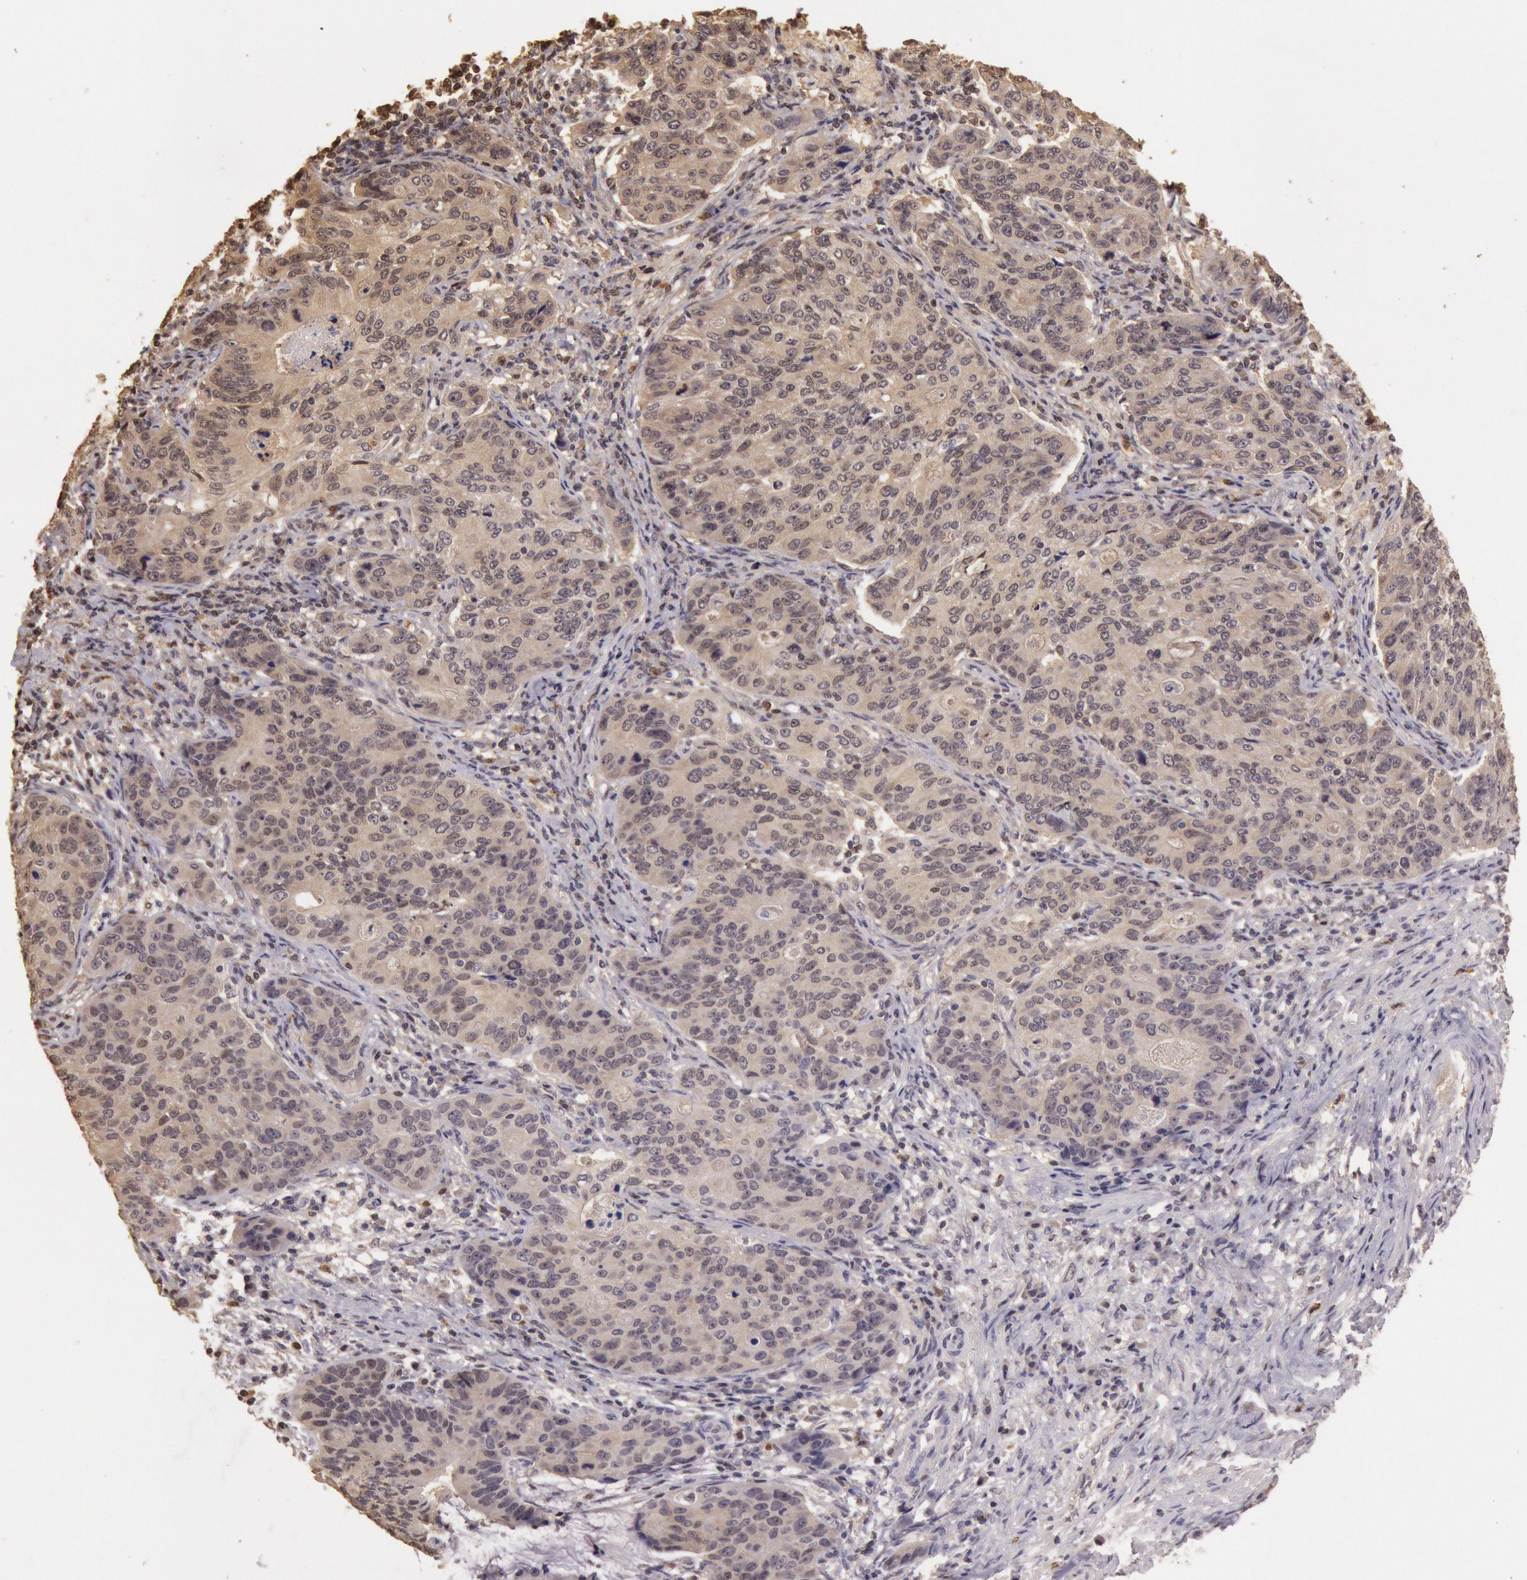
{"staining": {"intensity": "weak", "quantity": ">75%", "location": "cytoplasmic/membranous,nuclear"}, "tissue": "stomach cancer", "cell_type": "Tumor cells", "image_type": "cancer", "snomed": [{"axis": "morphology", "description": "Adenocarcinoma, NOS"}, {"axis": "topography", "description": "Esophagus"}, {"axis": "topography", "description": "Stomach"}], "caption": "Weak cytoplasmic/membranous and nuclear staining is identified in approximately >75% of tumor cells in stomach cancer. The staining was performed using DAB (3,3'-diaminobenzidine), with brown indicating positive protein expression. Nuclei are stained blue with hematoxylin.", "gene": "SOD1", "patient": {"sex": "male", "age": 74}}